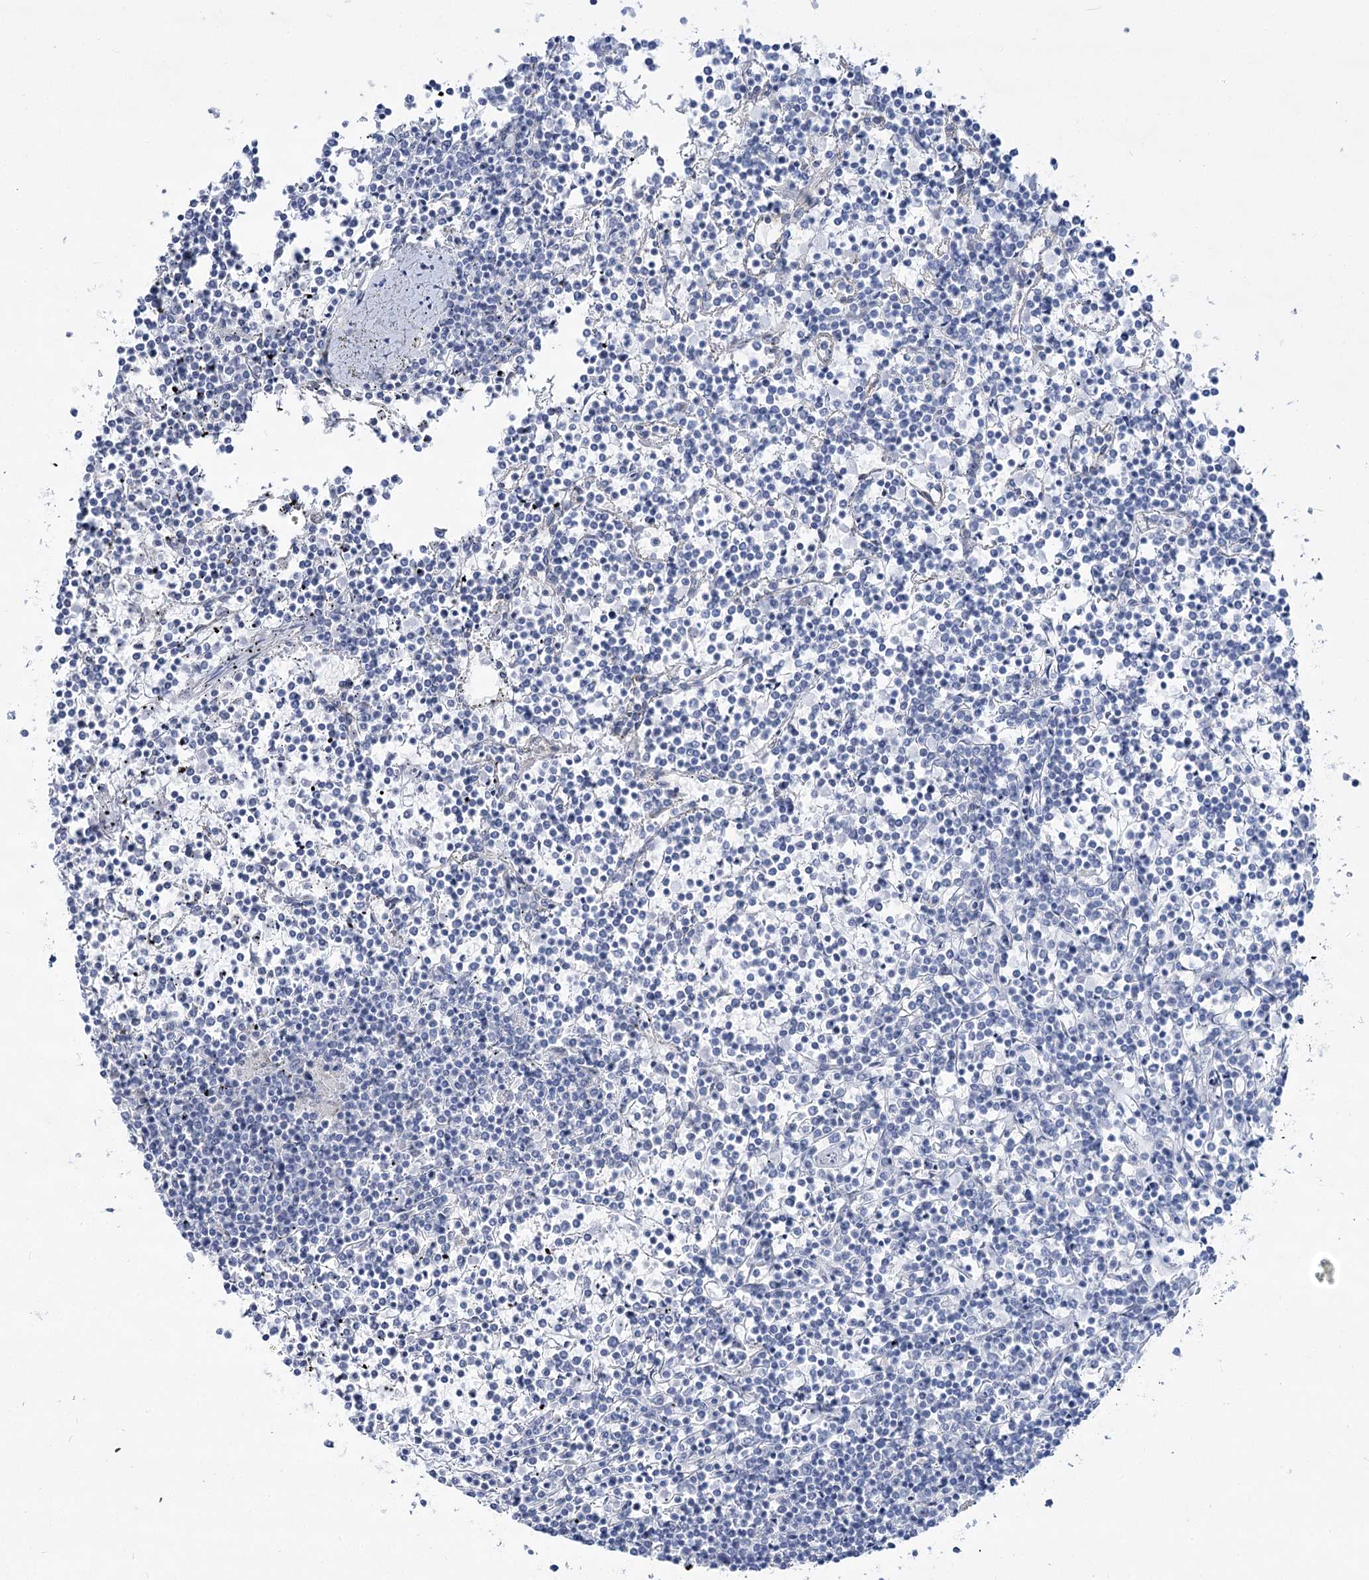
{"staining": {"intensity": "negative", "quantity": "none", "location": "none"}, "tissue": "lymphoma", "cell_type": "Tumor cells", "image_type": "cancer", "snomed": [{"axis": "morphology", "description": "Malignant lymphoma, non-Hodgkin's type, Low grade"}, {"axis": "topography", "description": "Spleen"}], "caption": "IHC photomicrograph of human lymphoma stained for a protein (brown), which exhibits no staining in tumor cells.", "gene": "SUOX", "patient": {"sex": "female", "age": 19}}